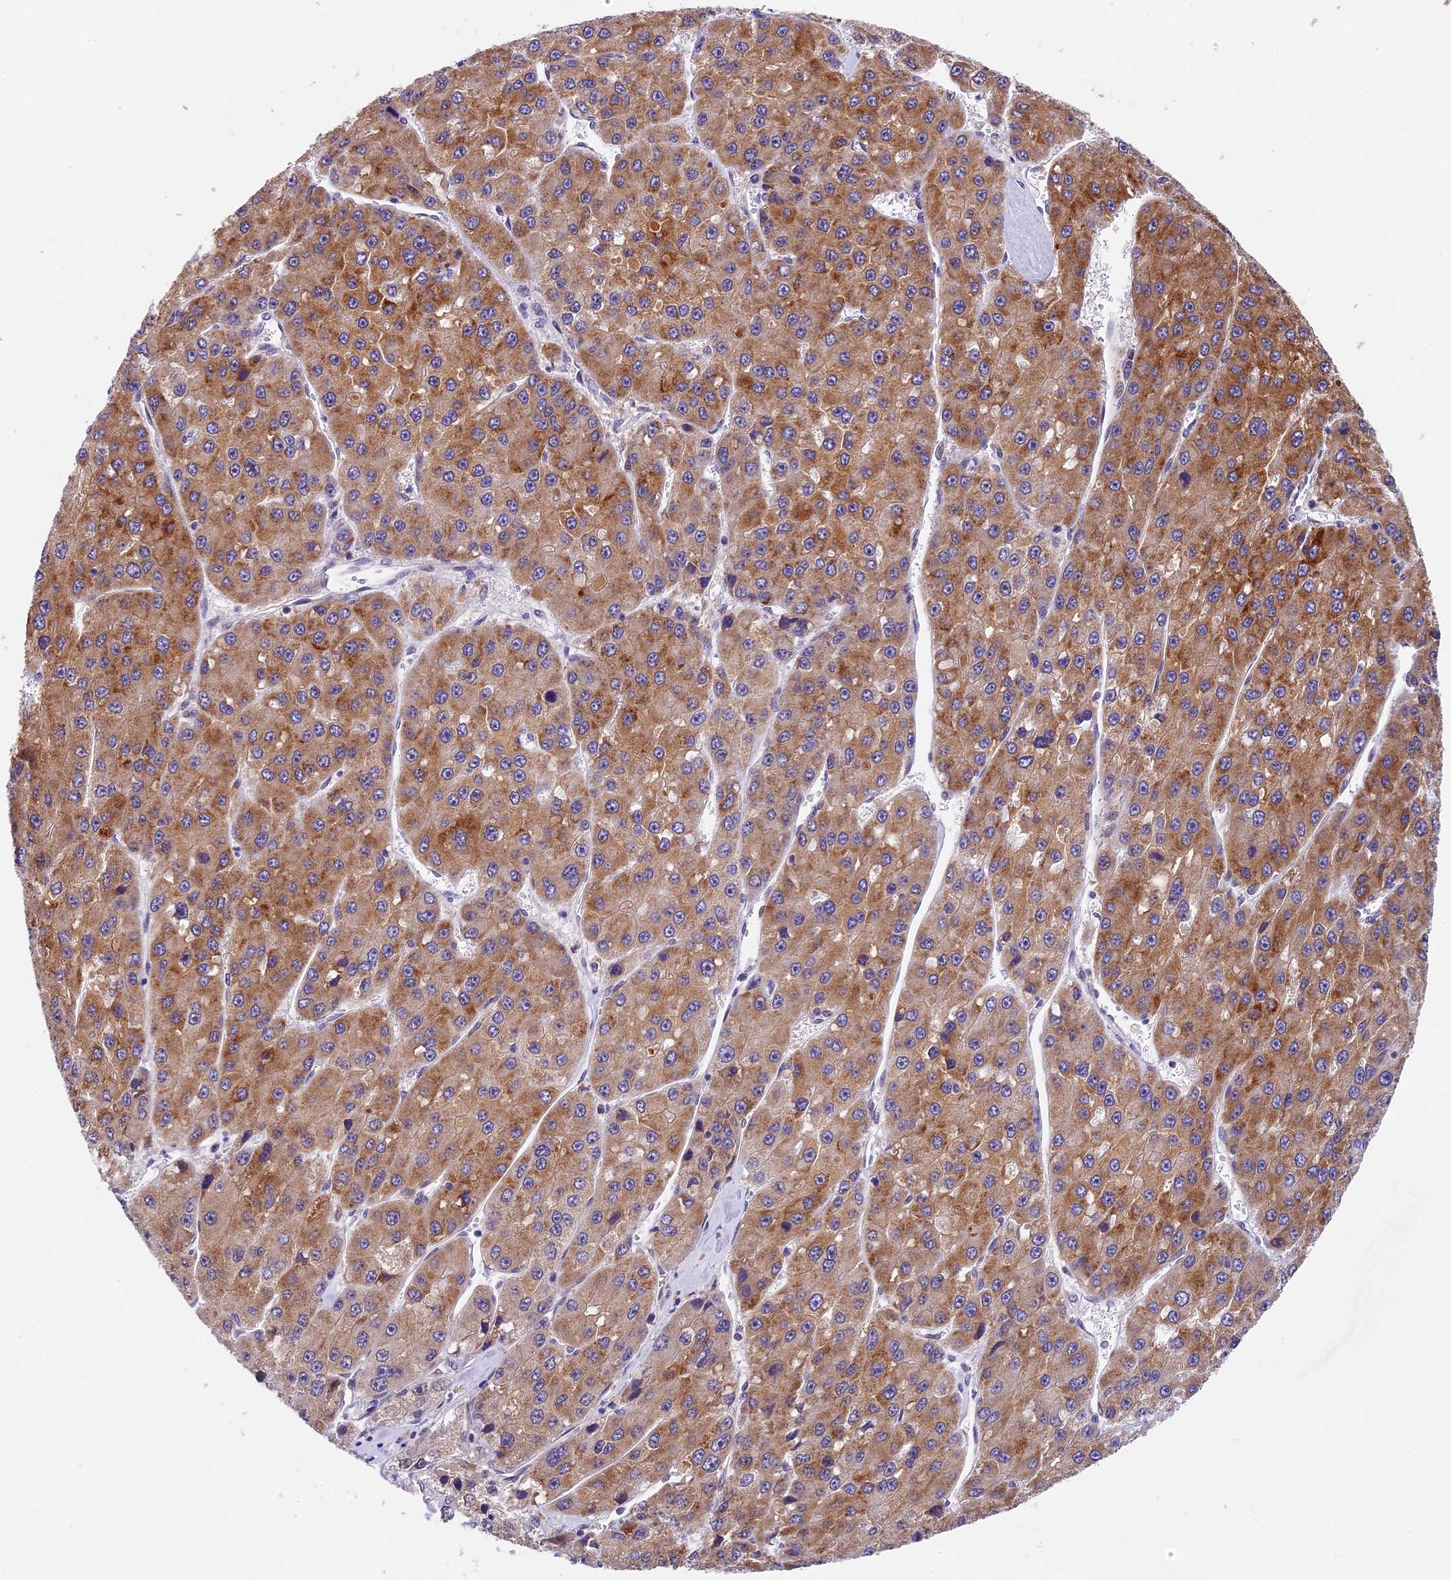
{"staining": {"intensity": "moderate", "quantity": ">75%", "location": "cytoplasmic/membranous"}, "tissue": "liver cancer", "cell_type": "Tumor cells", "image_type": "cancer", "snomed": [{"axis": "morphology", "description": "Carcinoma, Hepatocellular, NOS"}, {"axis": "topography", "description": "Liver"}], "caption": "IHC image of neoplastic tissue: liver cancer (hepatocellular carcinoma) stained using immunohistochemistry shows medium levels of moderate protein expression localized specifically in the cytoplasmic/membranous of tumor cells, appearing as a cytoplasmic/membranous brown color.", "gene": "CCSER1", "patient": {"sex": "female", "age": 73}}